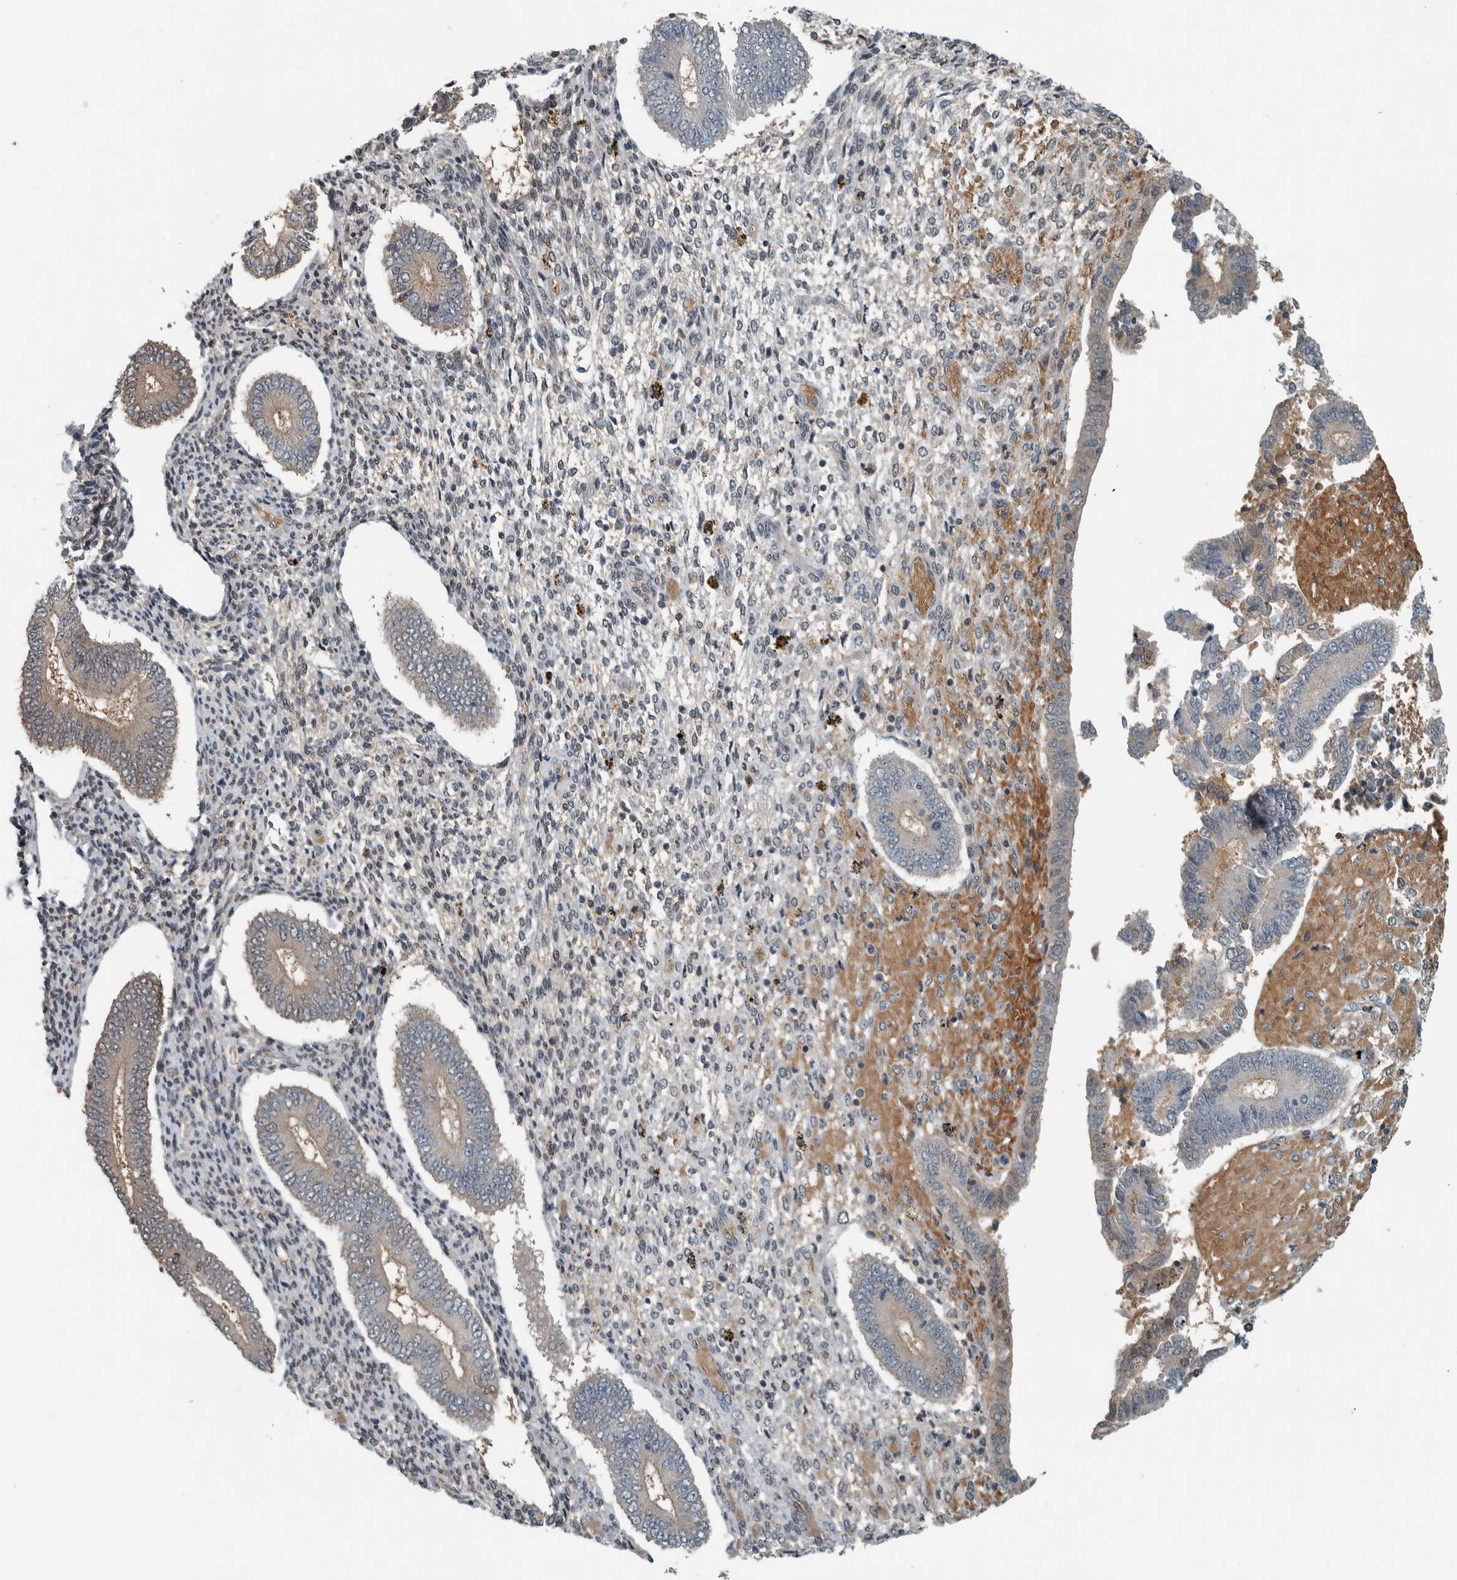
{"staining": {"intensity": "weak", "quantity": "<25%", "location": "nuclear"}, "tissue": "endometrium", "cell_type": "Cells in endometrial stroma", "image_type": "normal", "snomed": [{"axis": "morphology", "description": "Normal tissue, NOS"}, {"axis": "topography", "description": "Endometrium"}], "caption": "Cells in endometrial stroma show no significant protein staining in benign endometrium. (IHC, brightfield microscopy, high magnification).", "gene": "ALAD", "patient": {"sex": "female", "age": 42}}